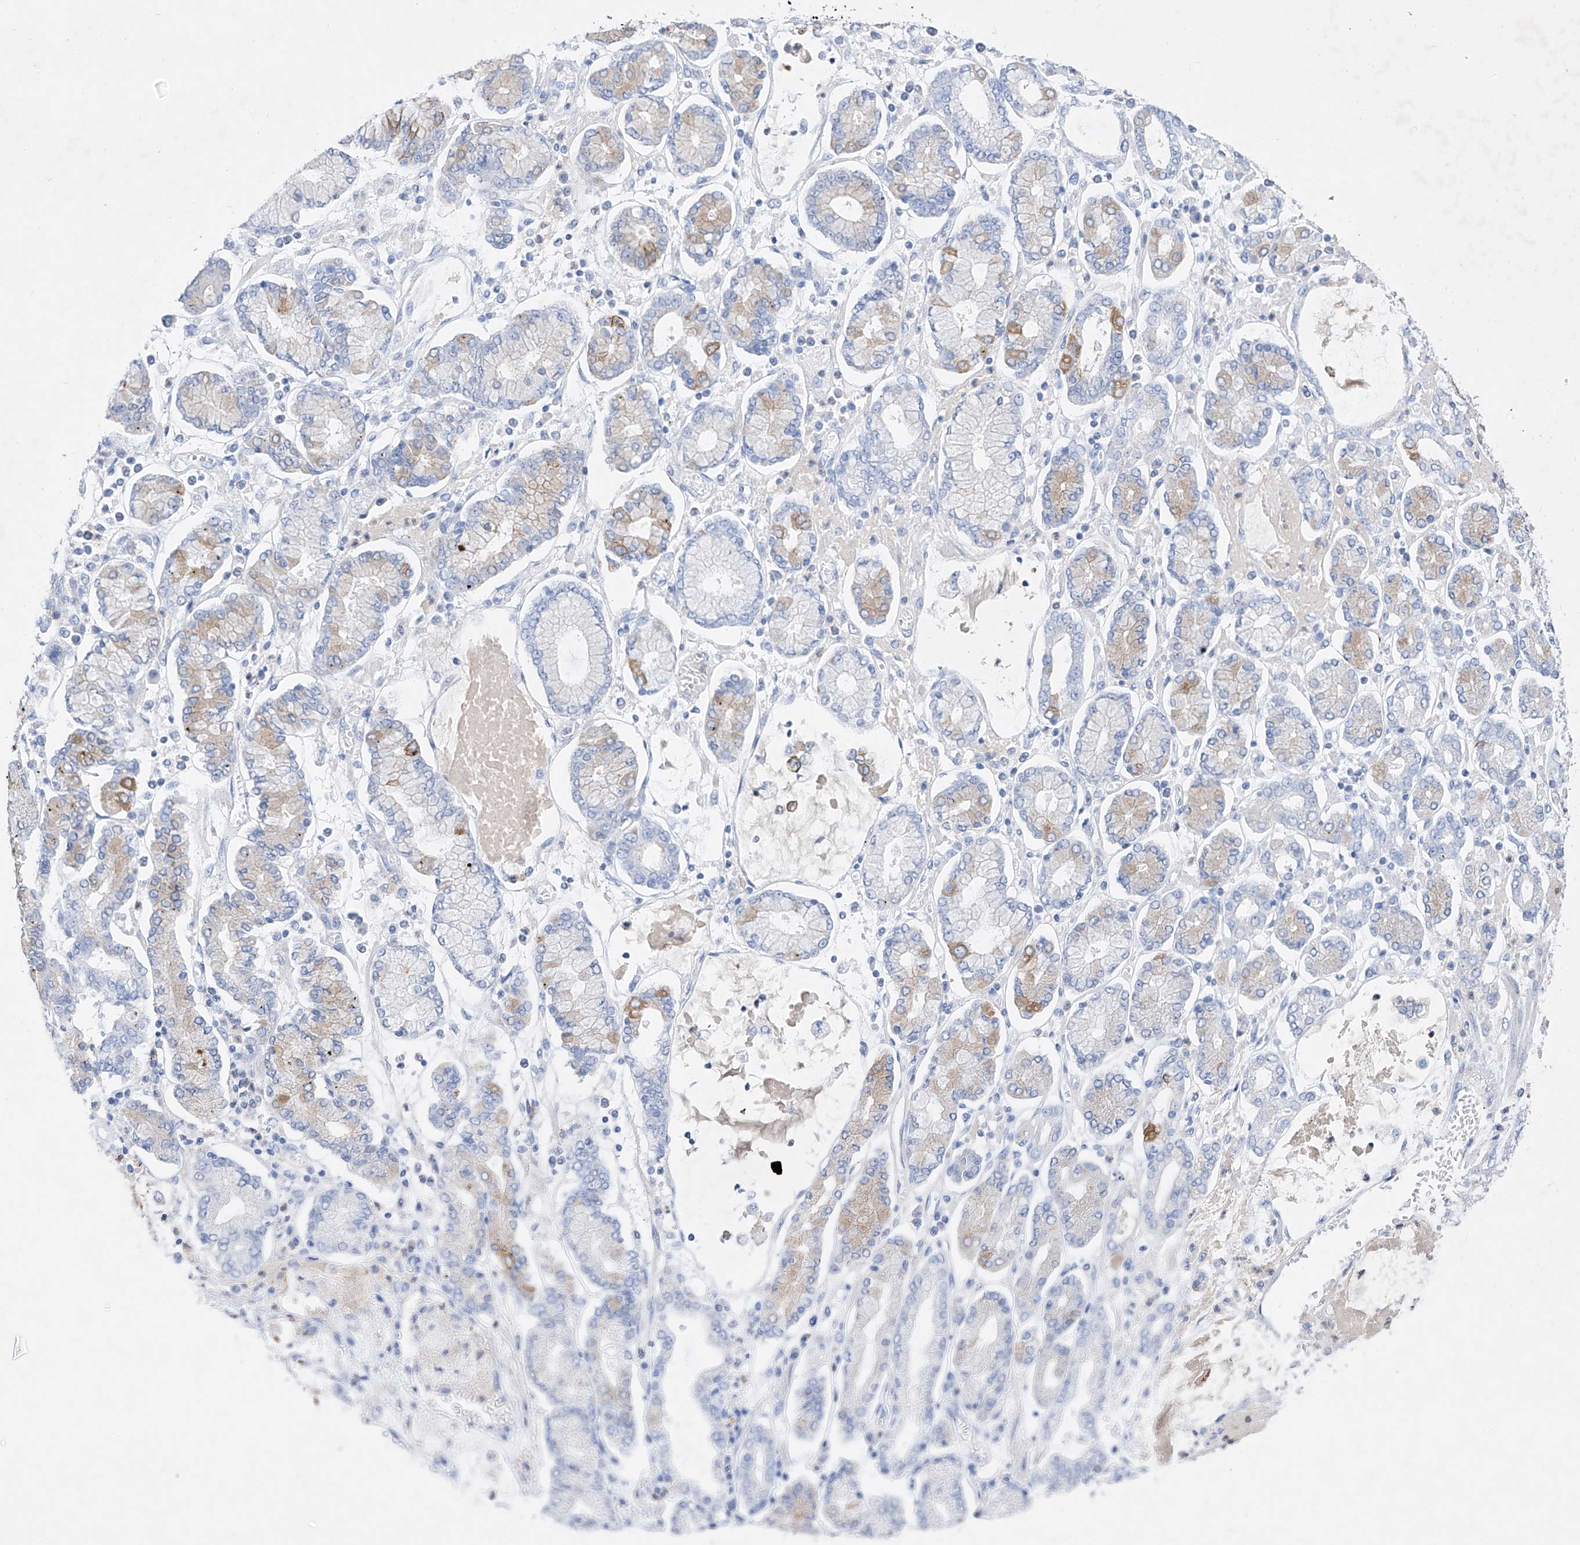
{"staining": {"intensity": "moderate", "quantity": "<25%", "location": "cytoplasmic/membranous"}, "tissue": "stomach cancer", "cell_type": "Tumor cells", "image_type": "cancer", "snomed": [{"axis": "morphology", "description": "Adenocarcinoma, NOS"}, {"axis": "topography", "description": "Stomach"}], "caption": "Protein staining of adenocarcinoma (stomach) tissue reveals moderate cytoplasmic/membranous expression in about <25% of tumor cells. (IHC, brightfield microscopy, high magnification).", "gene": "TM7SF2", "patient": {"sex": "male", "age": 76}}